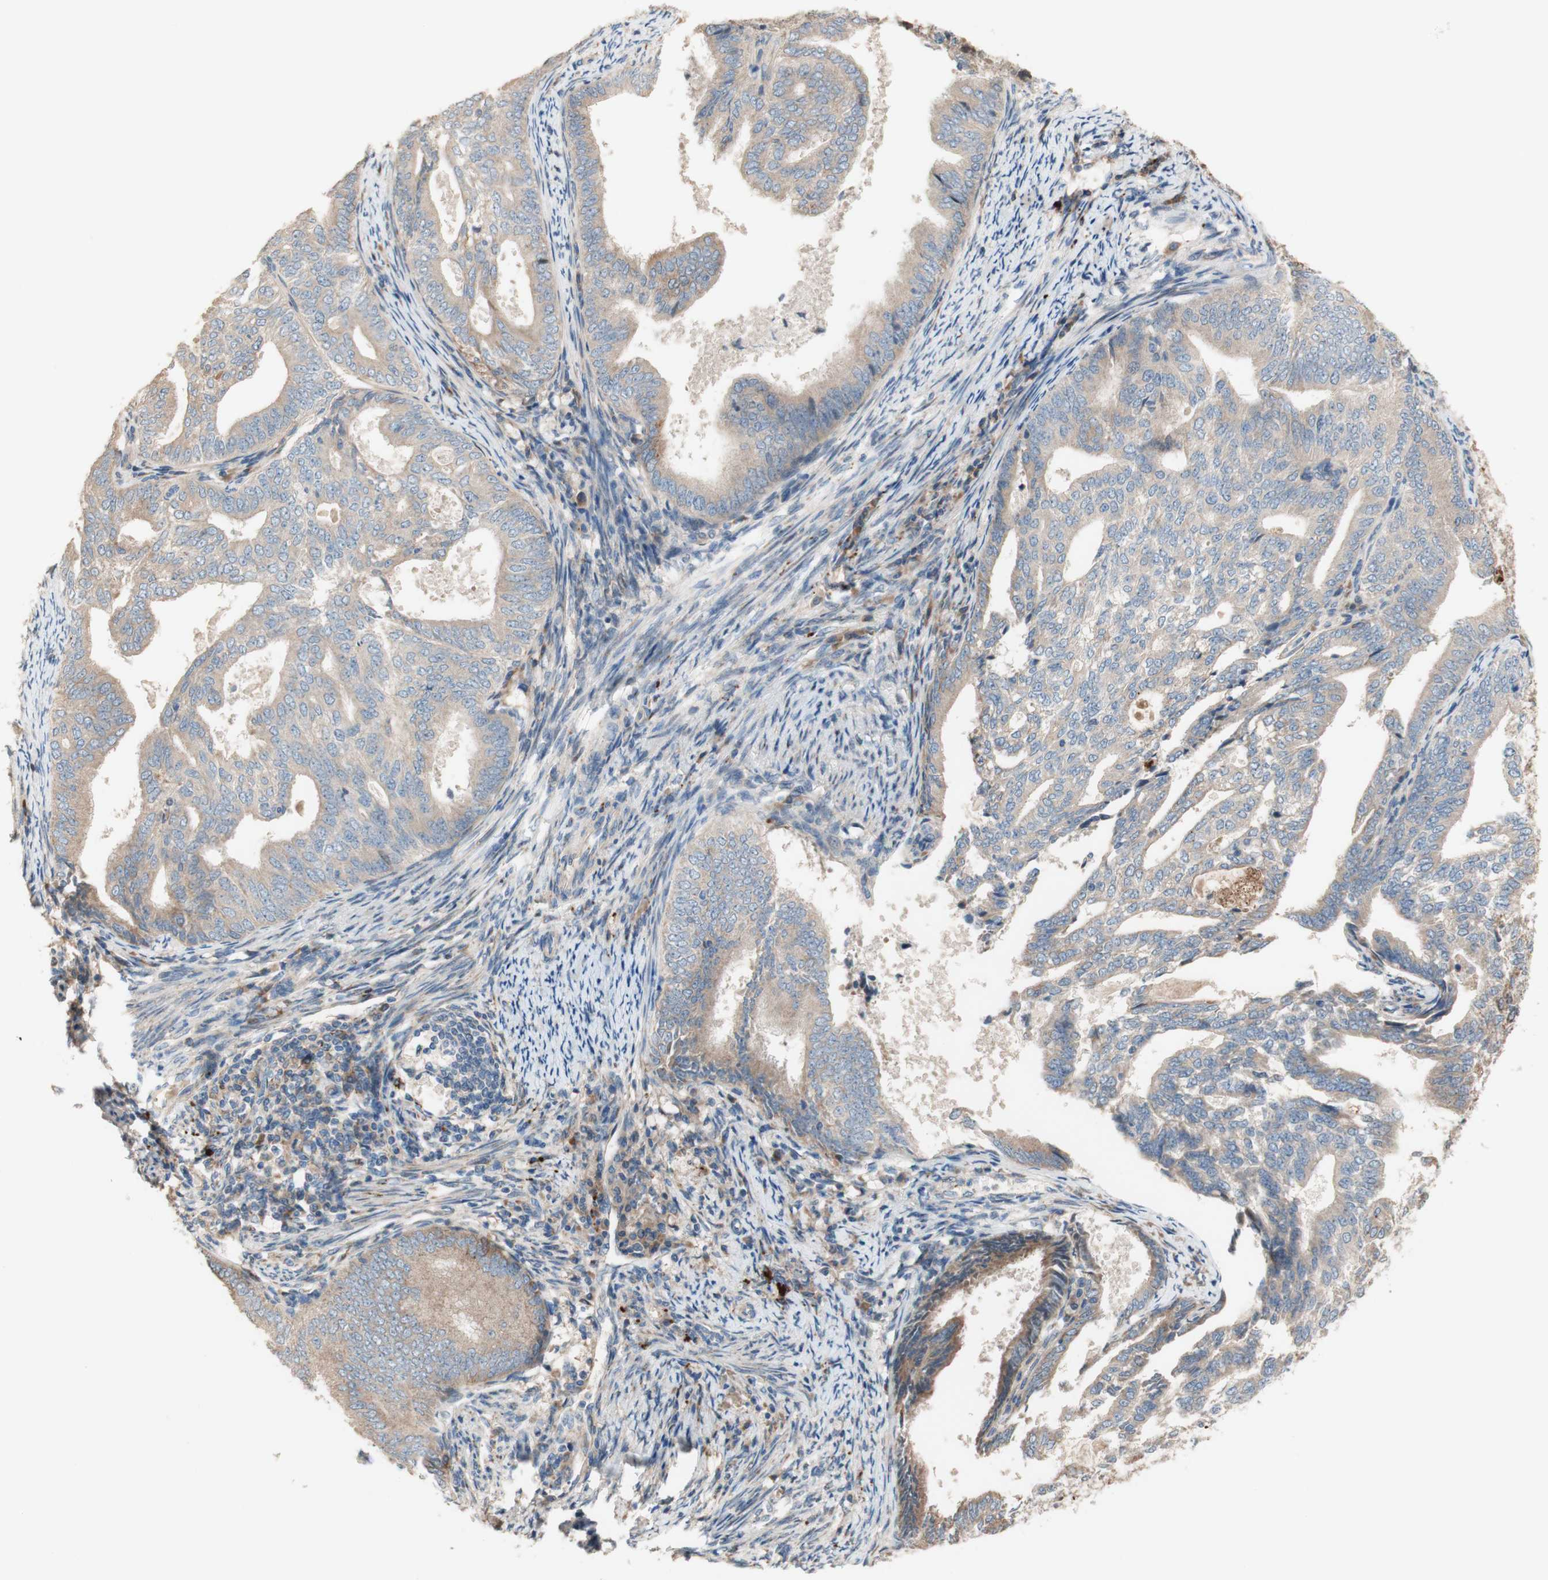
{"staining": {"intensity": "weak", "quantity": ">75%", "location": "cytoplasmic/membranous"}, "tissue": "endometrial cancer", "cell_type": "Tumor cells", "image_type": "cancer", "snomed": [{"axis": "morphology", "description": "Adenocarcinoma, NOS"}, {"axis": "topography", "description": "Endometrium"}], "caption": "Immunohistochemical staining of human endometrial adenocarcinoma shows low levels of weak cytoplasmic/membranous protein expression in about >75% of tumor cells.", "gene": "PTPN21", "patient": {"sex": "female", "age": 58}}